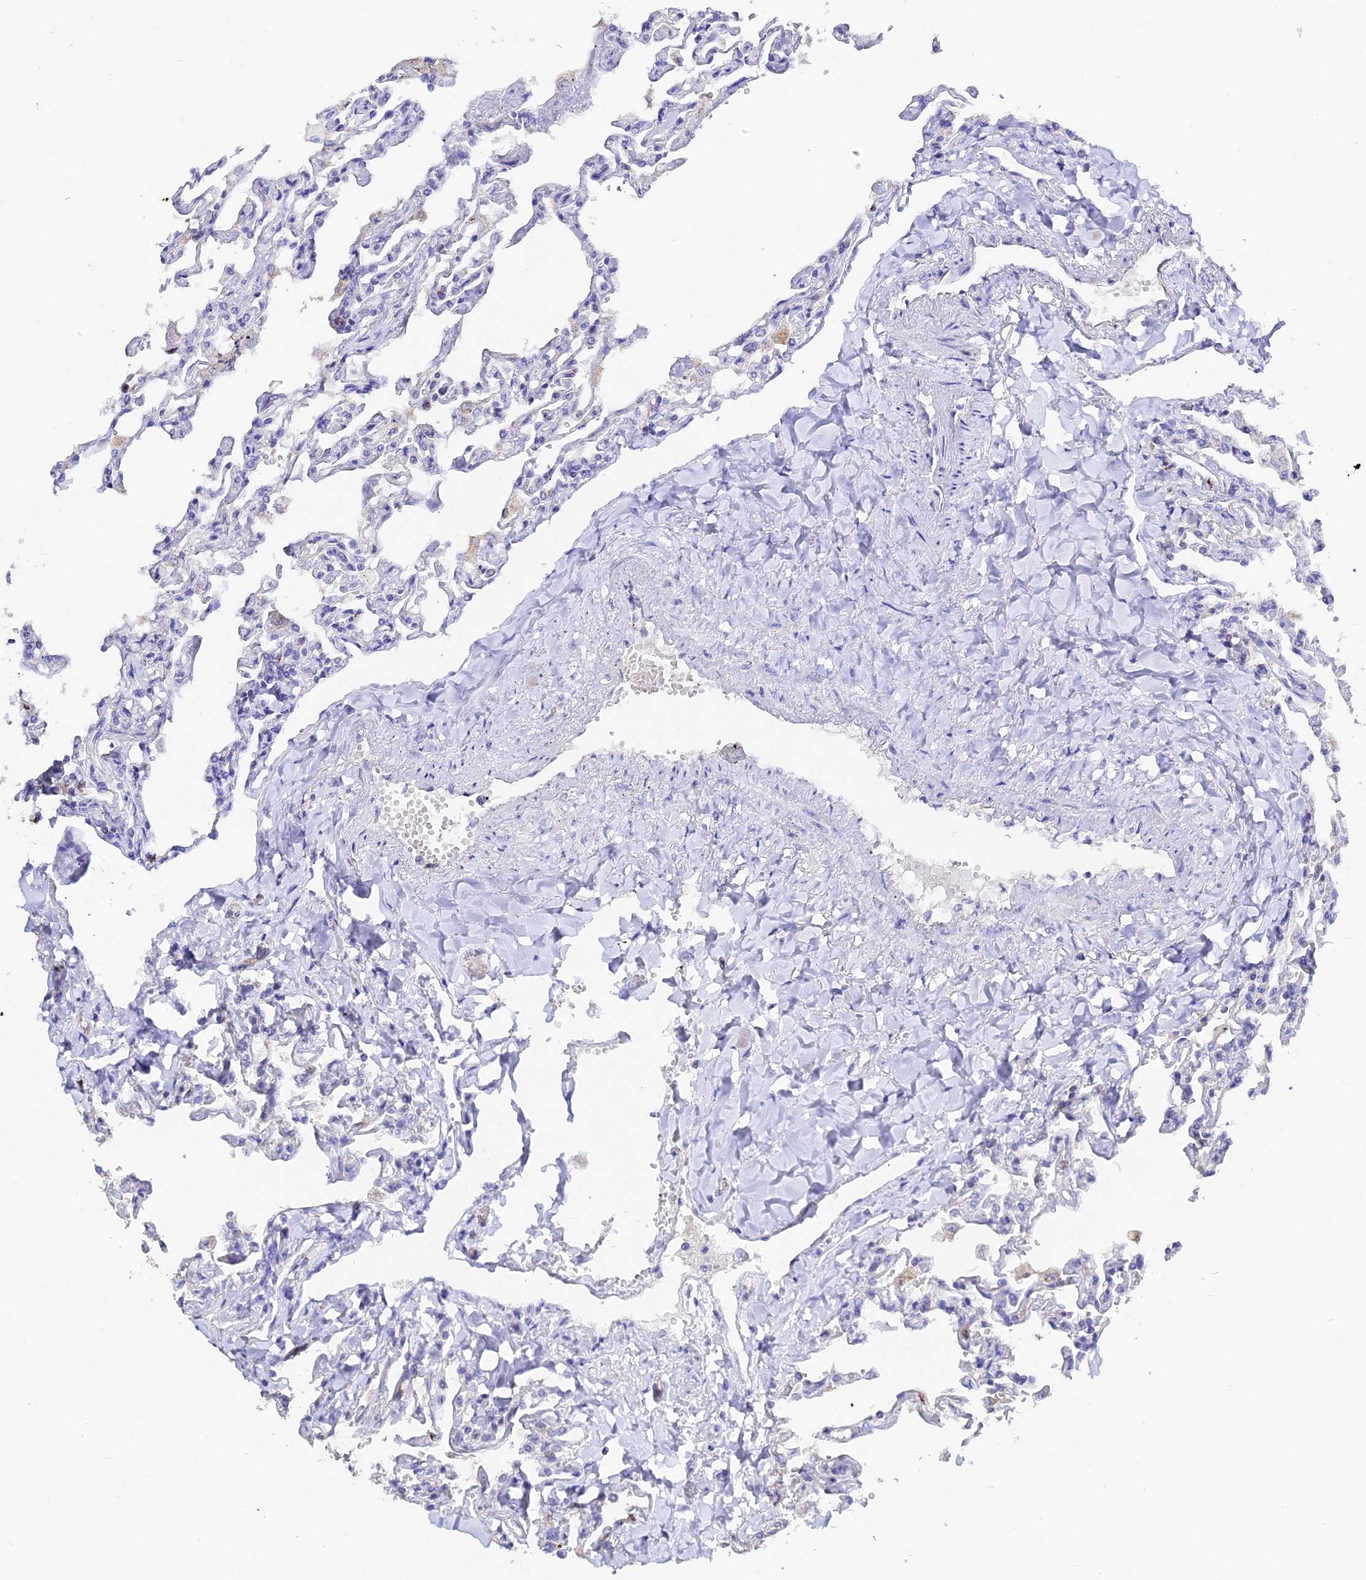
{"staining": {"intensity": "negative", "quantity": "none", "location": "none"}, "tissue": "lung", "cell_type": "Alveolar cells", "image_type": "normal", "snomed": [{"axis": "morphology", "description": "Normal tissue, NOS"}, {"axis": "topography", "description": "Lung"}], "caption": "This is an immunohistochemistry photomicrograph of normal human lung. There is no positivity in alveolar cells.", "gene": "ESM1", "patient": {"sex": "male", "age": 21}}